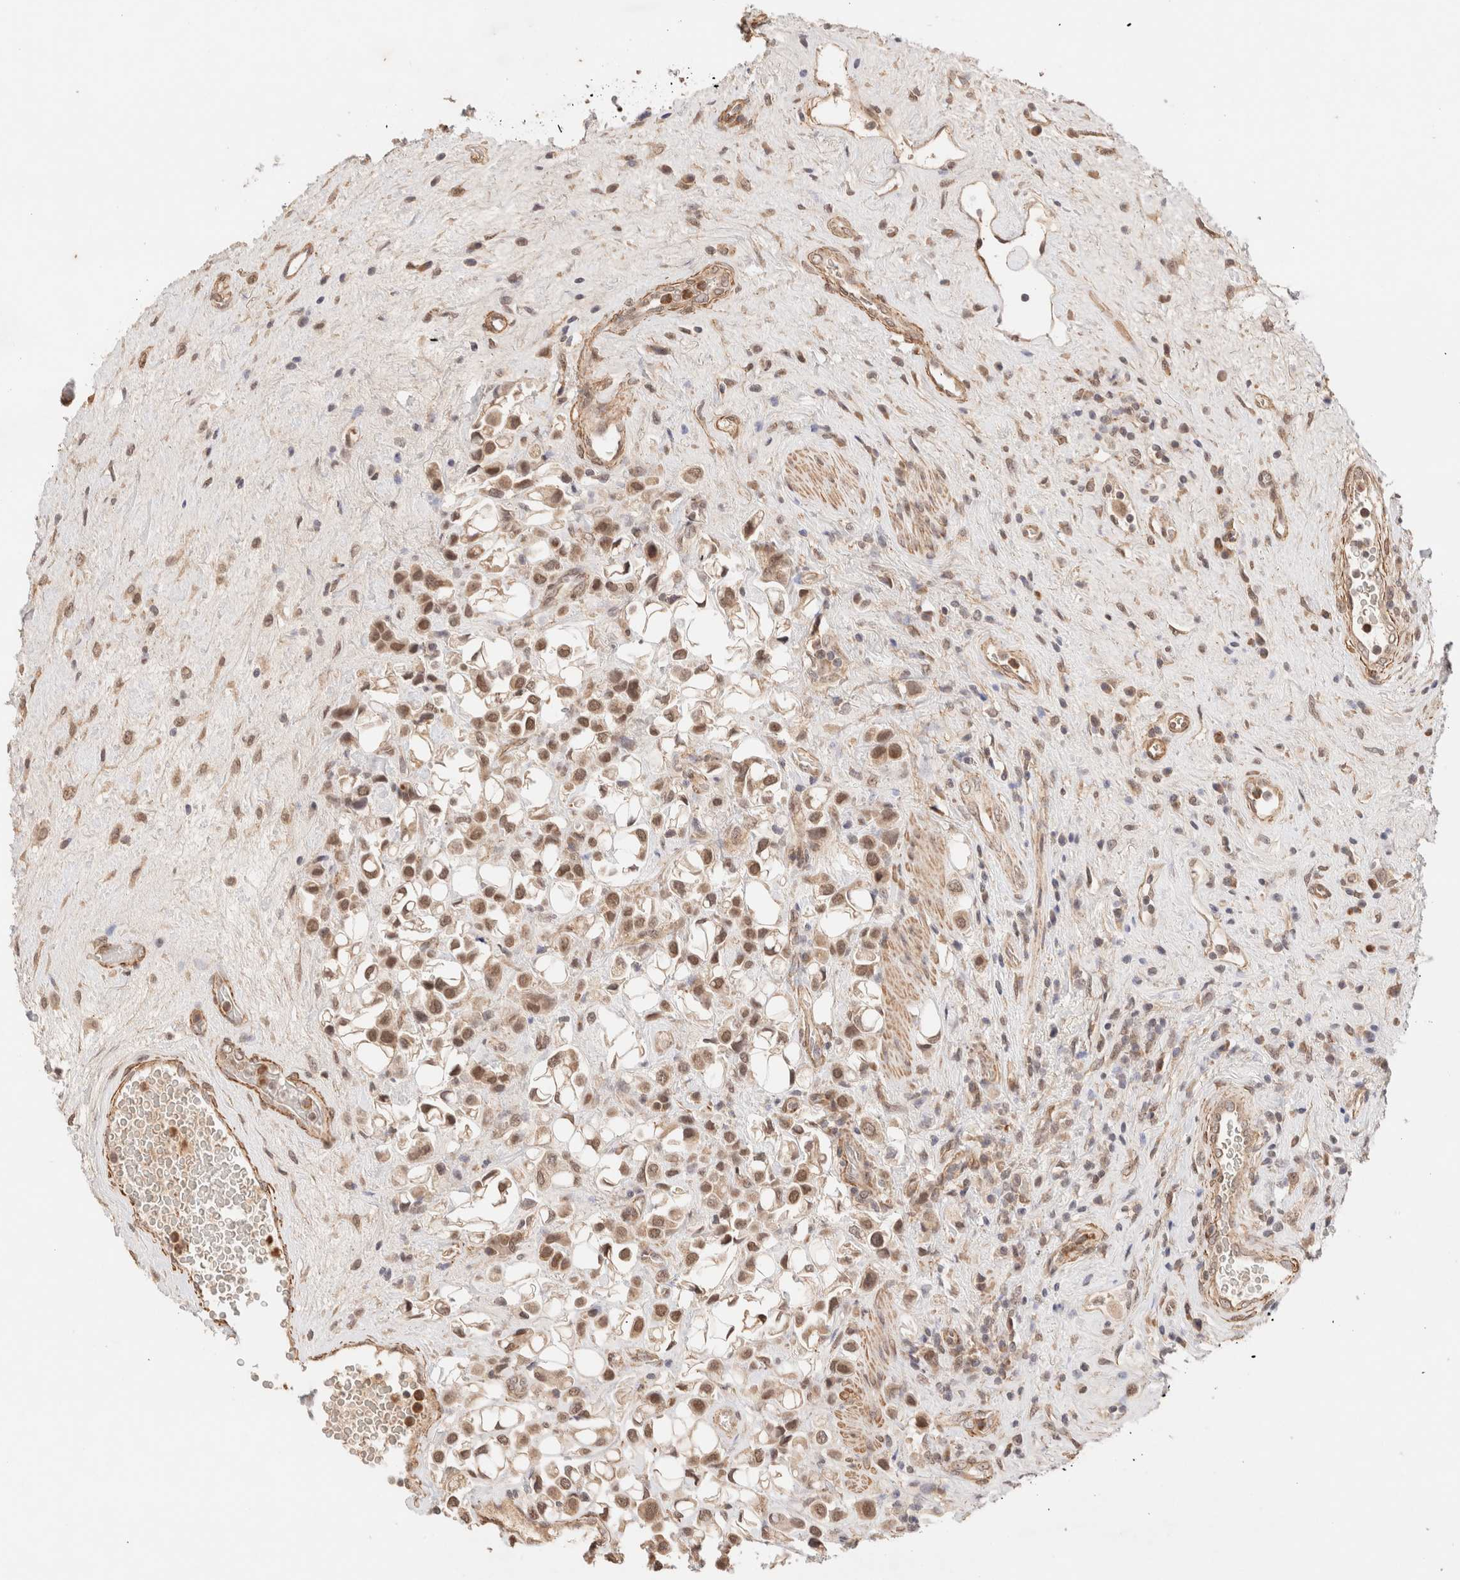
{"staining": {"intensity": "strong", "quantity": "25%-75%", "location": "cytoplasmic/membranous,nuclear"}, "tissue": "urothelial cancer", "cell_type": "Tumor cells", "image_type": "cancer", "snomed": [{"axis": "morphology", "description": "Urothelial carcinoma, High grade"}, {"axis": "topography", "description": "Urinary bladder"}], "caption": "High-grade urothelial carcinoma tissue demonstrates strong cytoplasmic/membranous and nuclear staining in approximately 25%-75% of tumor cells, visualized by immunohistochemistry.", "gene": "BRPF3", "patient": {"sex": "male", "age": 50}}